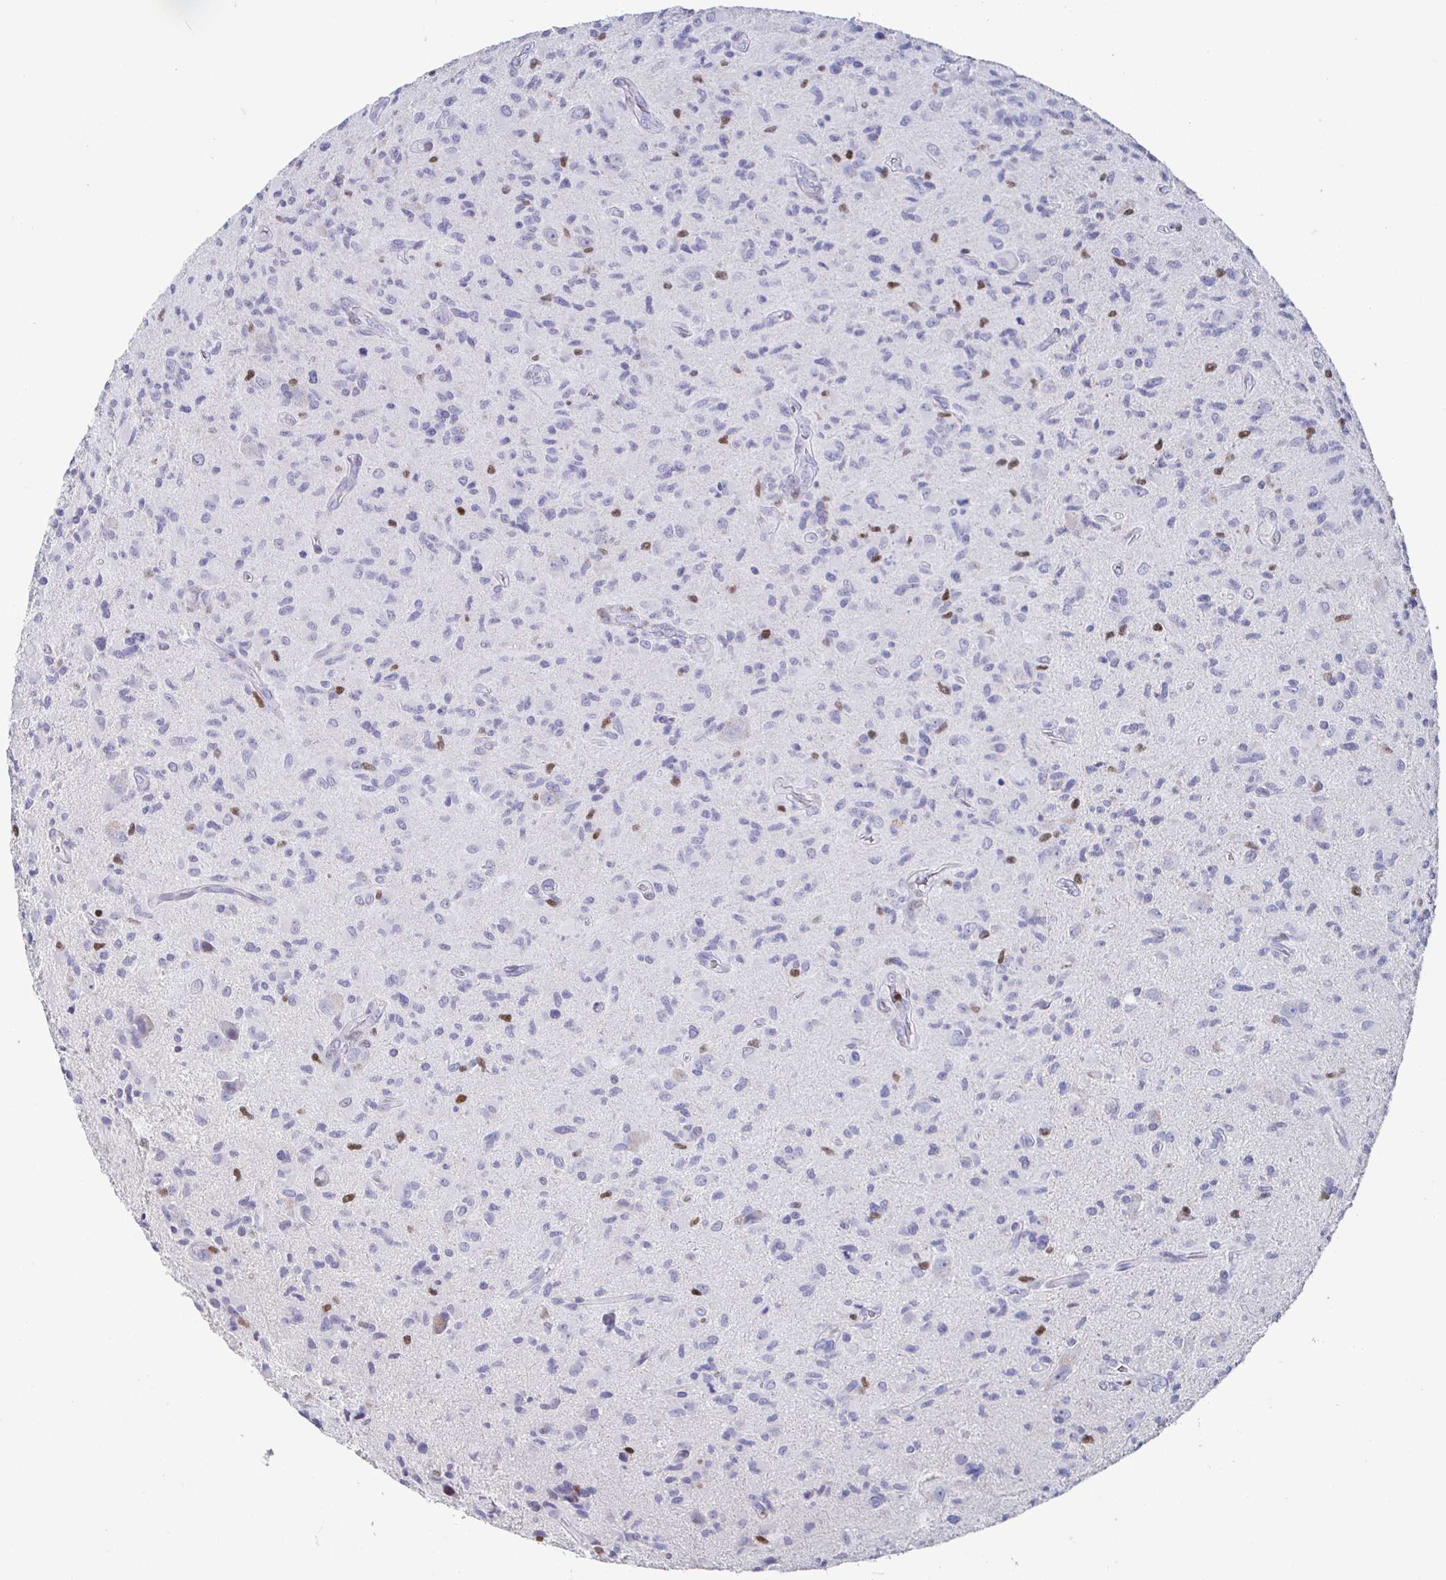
{"staining": {"intensity": "moderate", "quantity": "<25%", "location": "nuclear"}, "tissue": "glioma", "cell_type": "Tumor cells", "image_type": "cancer", "snomed": [{"axis": "morphology", "description": "Glioma, malignant, High grade"}, {"axis": "topography", "description": "Brain"}], "caption": "Immunohistochemistry (IHC) (DAB (3,3'-diaminobenzidine)) staining of glioma shows moderate nuclear protein positivity in about <25% of tumor cells.", "gene": "RUNX2", "patient": {"sex": "female", "age": 65}}